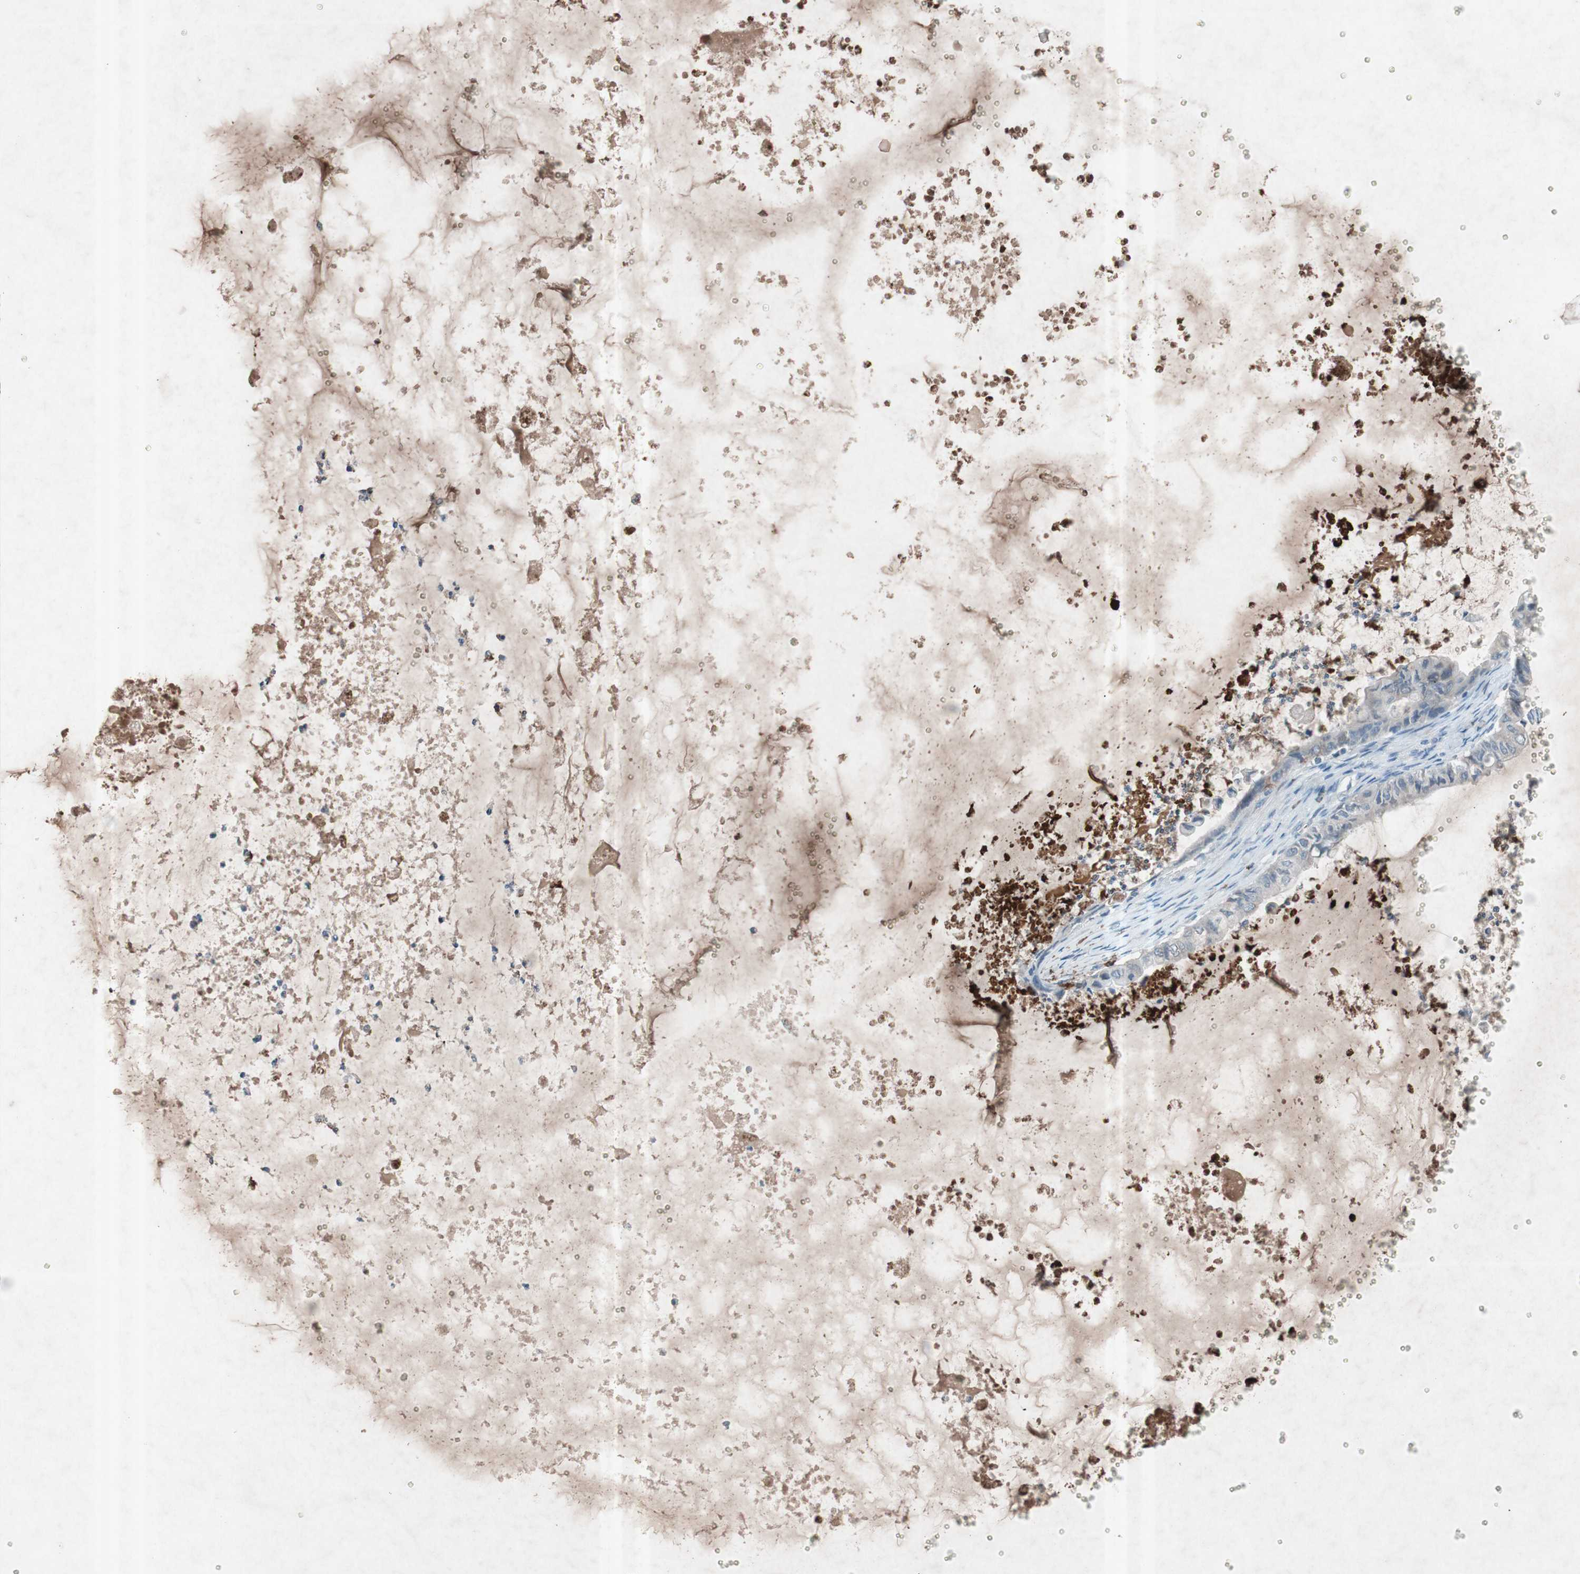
{"staining": {"intensity": "weak", "quantity": "<25%", "location": "cytoplasmic/membranous"}, "tissue": "ovarian cancer", "cell_type": "Tumor cells", "image_type": "cancer", "snomed": [{"axis": "morphology", "description": "Cystadenocarcinoma, mucinous, NOS"}, {"axis": "topography", "description": "Ovary"}], "caption": "This is an IHC photomicrograph of mucinous cystadenocarcinoma (ovarian). There is no expression in tumor cells.", "gene": "GRB7", "patient": {"sex": "female", "age": 80}}